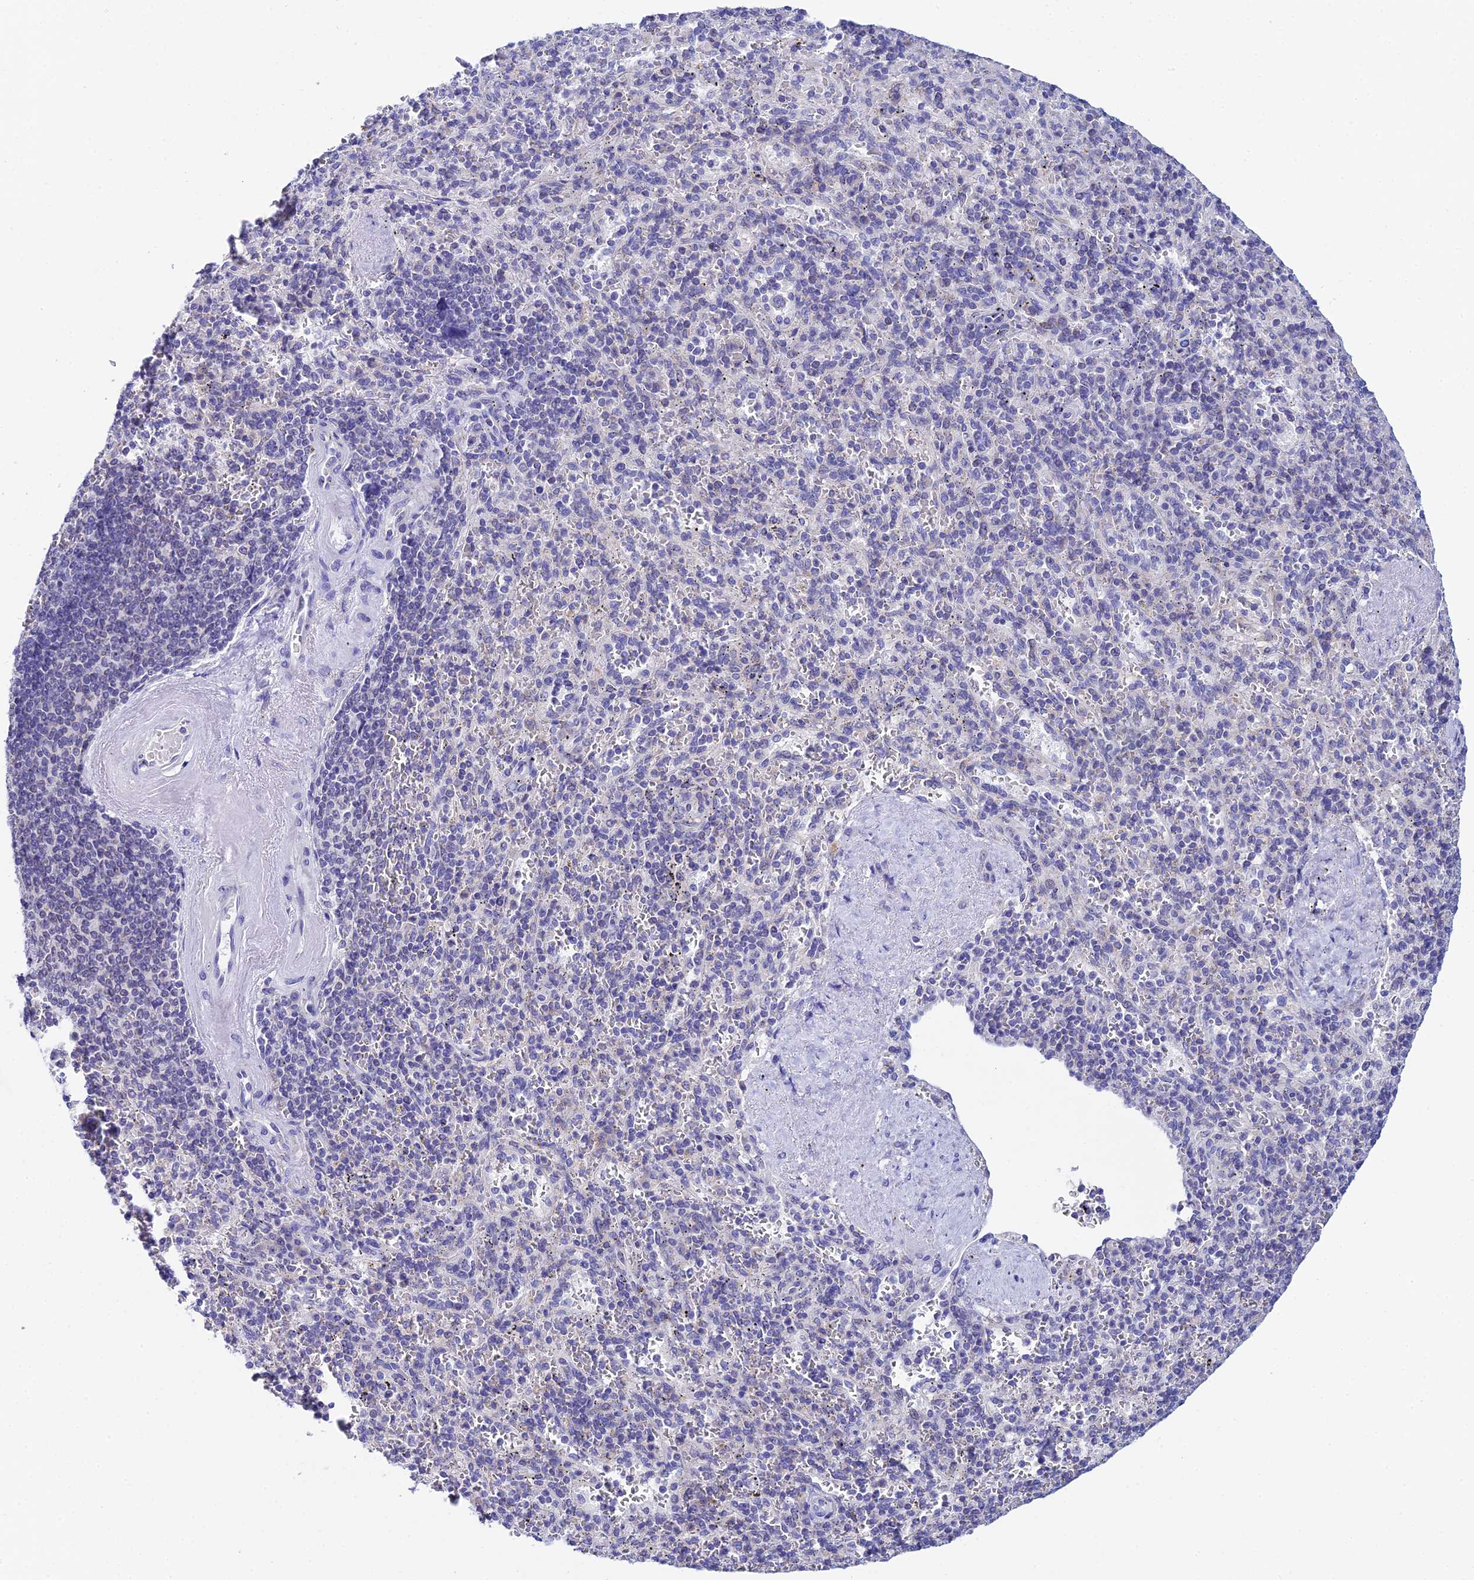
{"staining": {"intensity": "weak", "quantity": "<25%", "location": "nuclear"}, "tissue": "spleen", "cell_type": "Cells in red pulp", "image_type": "normal", "snomed": [{"axis": "morphology", "description": "Normal tissue, NOS"}, {"axis": "topography", "description": "Spleen"}], "caption": "Protein analysis of normal spleen displays no significant positivity in cells in red pulp. The staining is performed using DAB brown chromogen with nuclei counter-stained in using hematoxylin.", "gene": "PLPP4", "patient": {"sex": "male", "age": 82}}